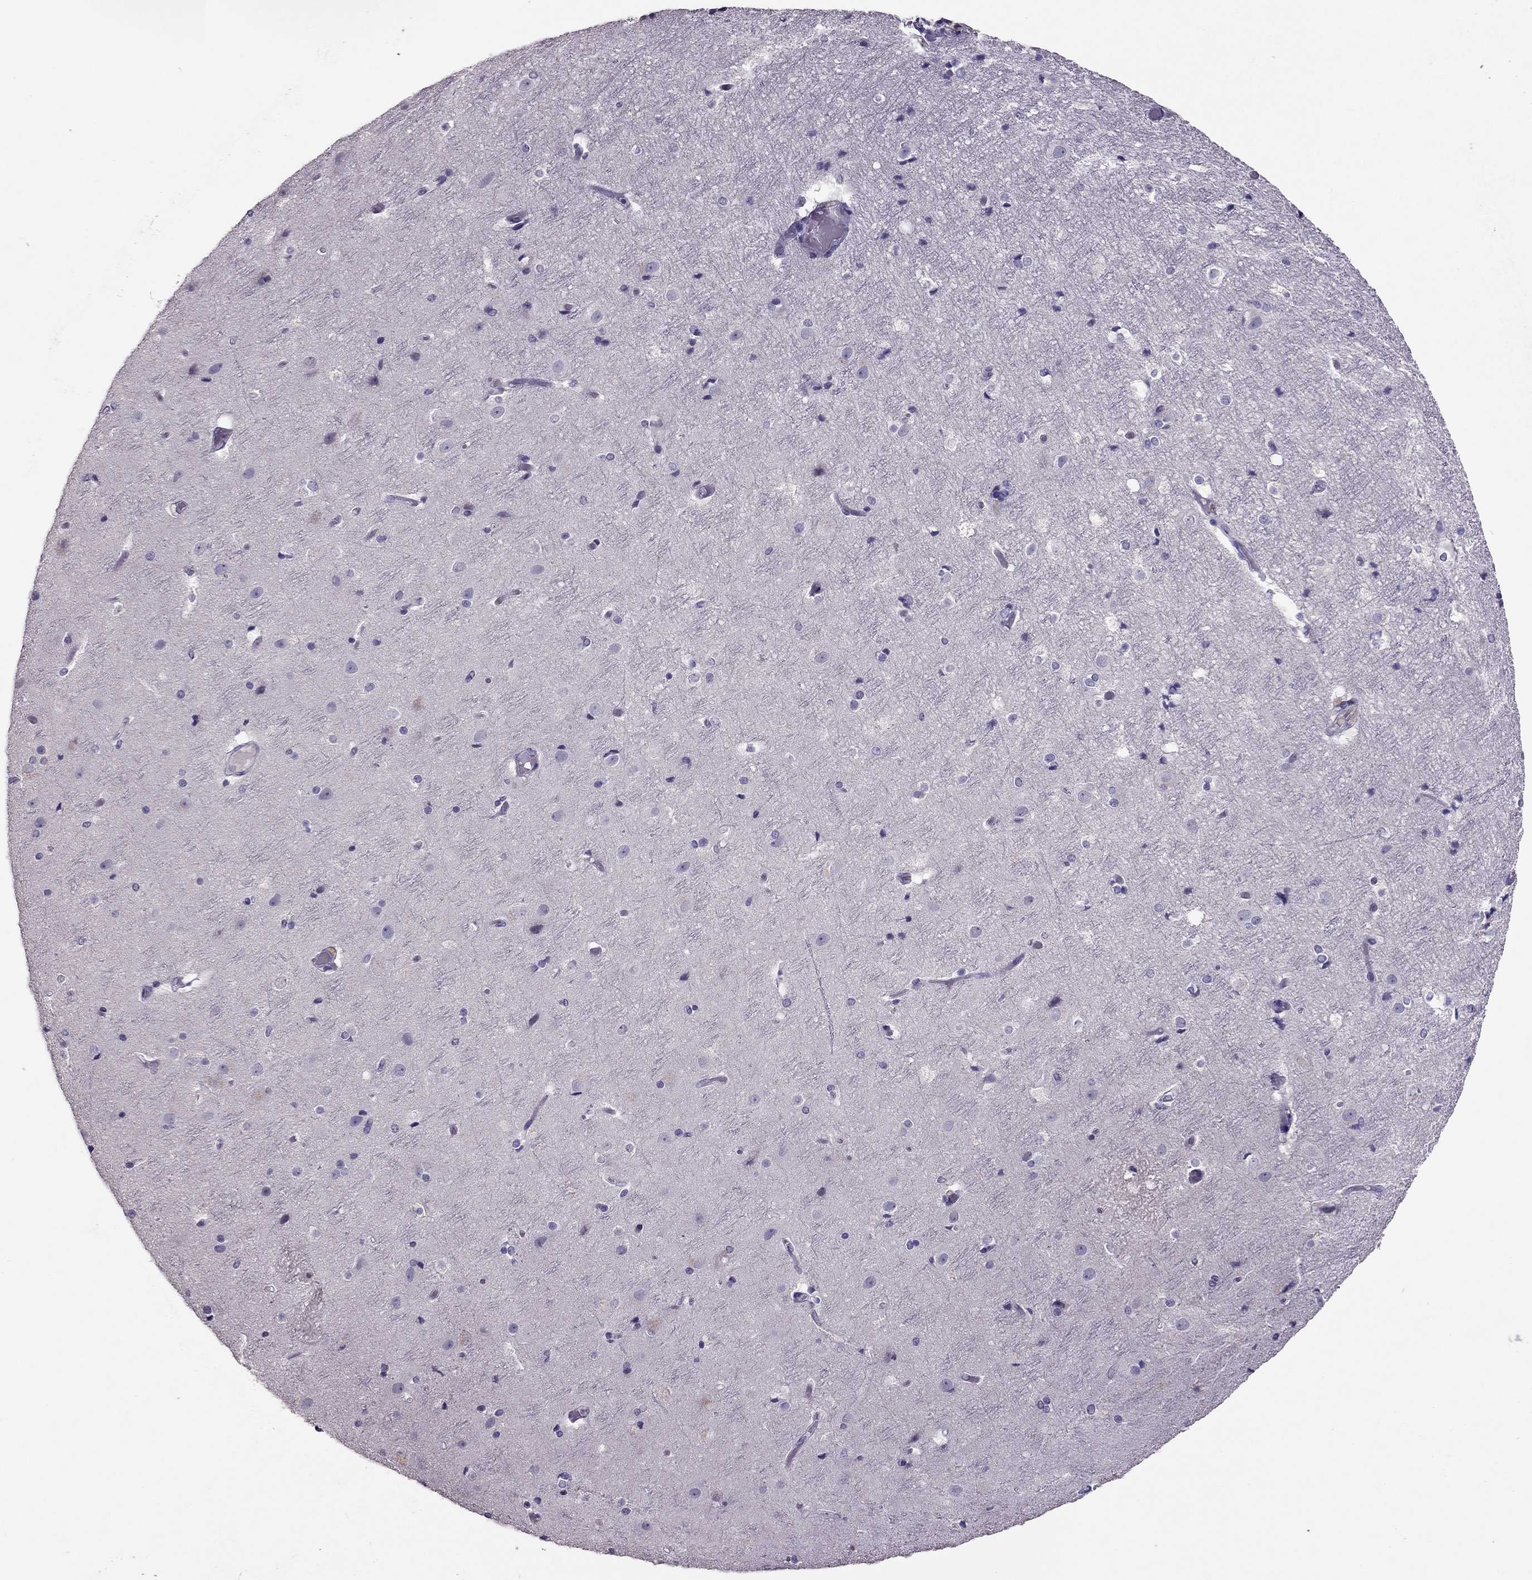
{"staining": {"intensity": "negative", "quantity": "none", "location": "none"}, "tissue": "cerebral cortex", "cell_type": "Endothelial cells", "image_type": "normal", "snomed": [{"axis": "morphology", "description": "Normal tissue, NOS"}, {"axis": "topography", "description": "Cerebral cortex"}], "caption": "This histopathology image is of unremarkable cerebral cortex stained with immunohistochemistry (IHC) to label a protein in brown with the nuclei are counter-stained blue. There is no positivity in endothelial cells. Brightfield microscopy of immunohistochemistry stained with DAB (brown) and hematoxylin (blue), captured at high magnification.", "gene": "RHO", "patient": {"sex": "female", "age": 52}}